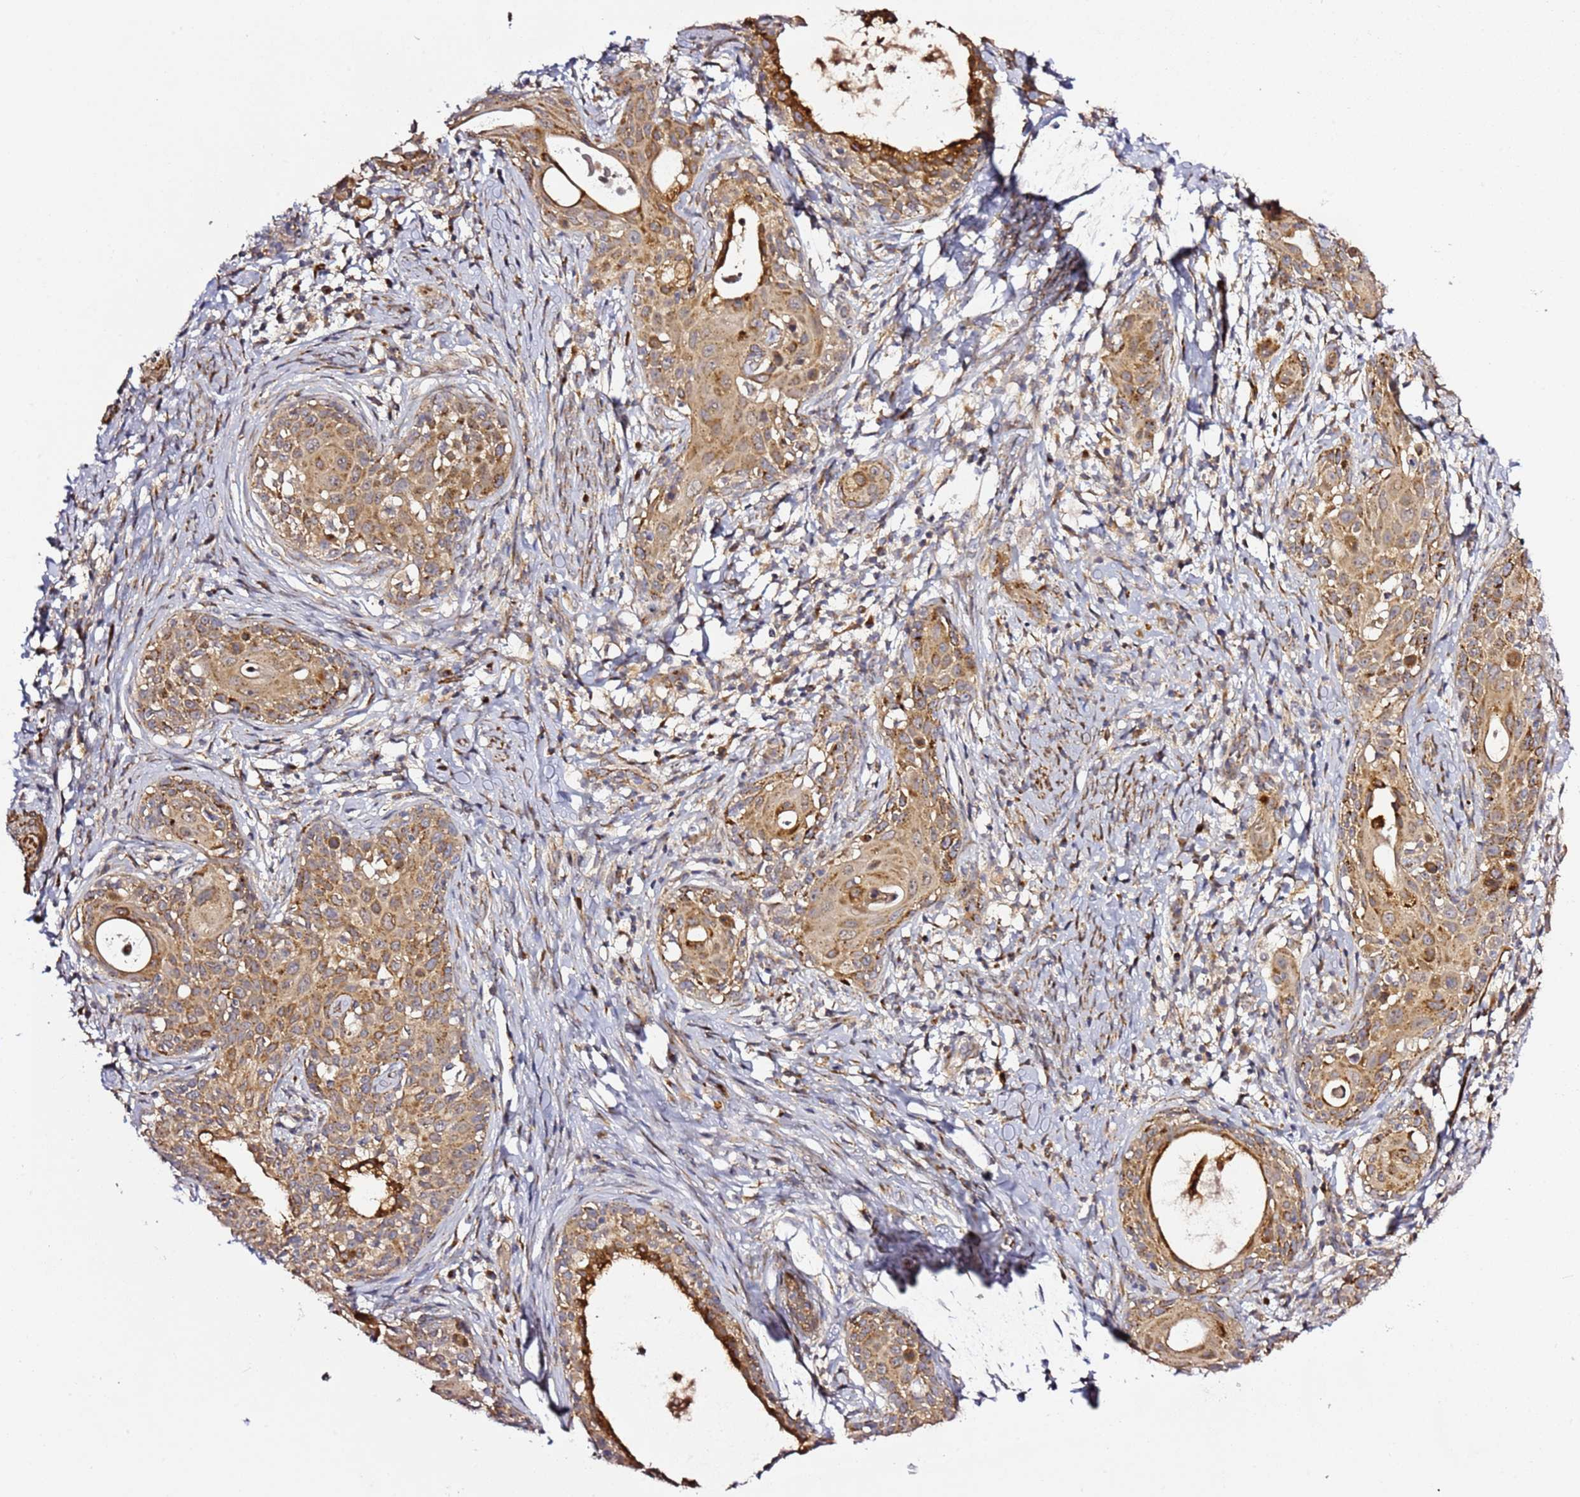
{"staining": {"intensity": "moderate", "quantity": ">75%", "location": "cytoplasmic/membranous"}, "tissue": "cervical cancer", "cell_type": "Tumor cells", "image_type": "cancer", "snomed": [{"axis": "morphology", "description": "Squamous cell carcinoma, NOS"}, {"axis": "topography", "description": "Cervix"}], "caption": "Immunohistochemistry (IHC) of squamous cell carcinoma (cervical) displays medium levels of moderate cytoplasmic/membranous staining in about >75% of tumor cells.", "gene": "PVRIG", "patient": {"sex": "female", "age": 52}}